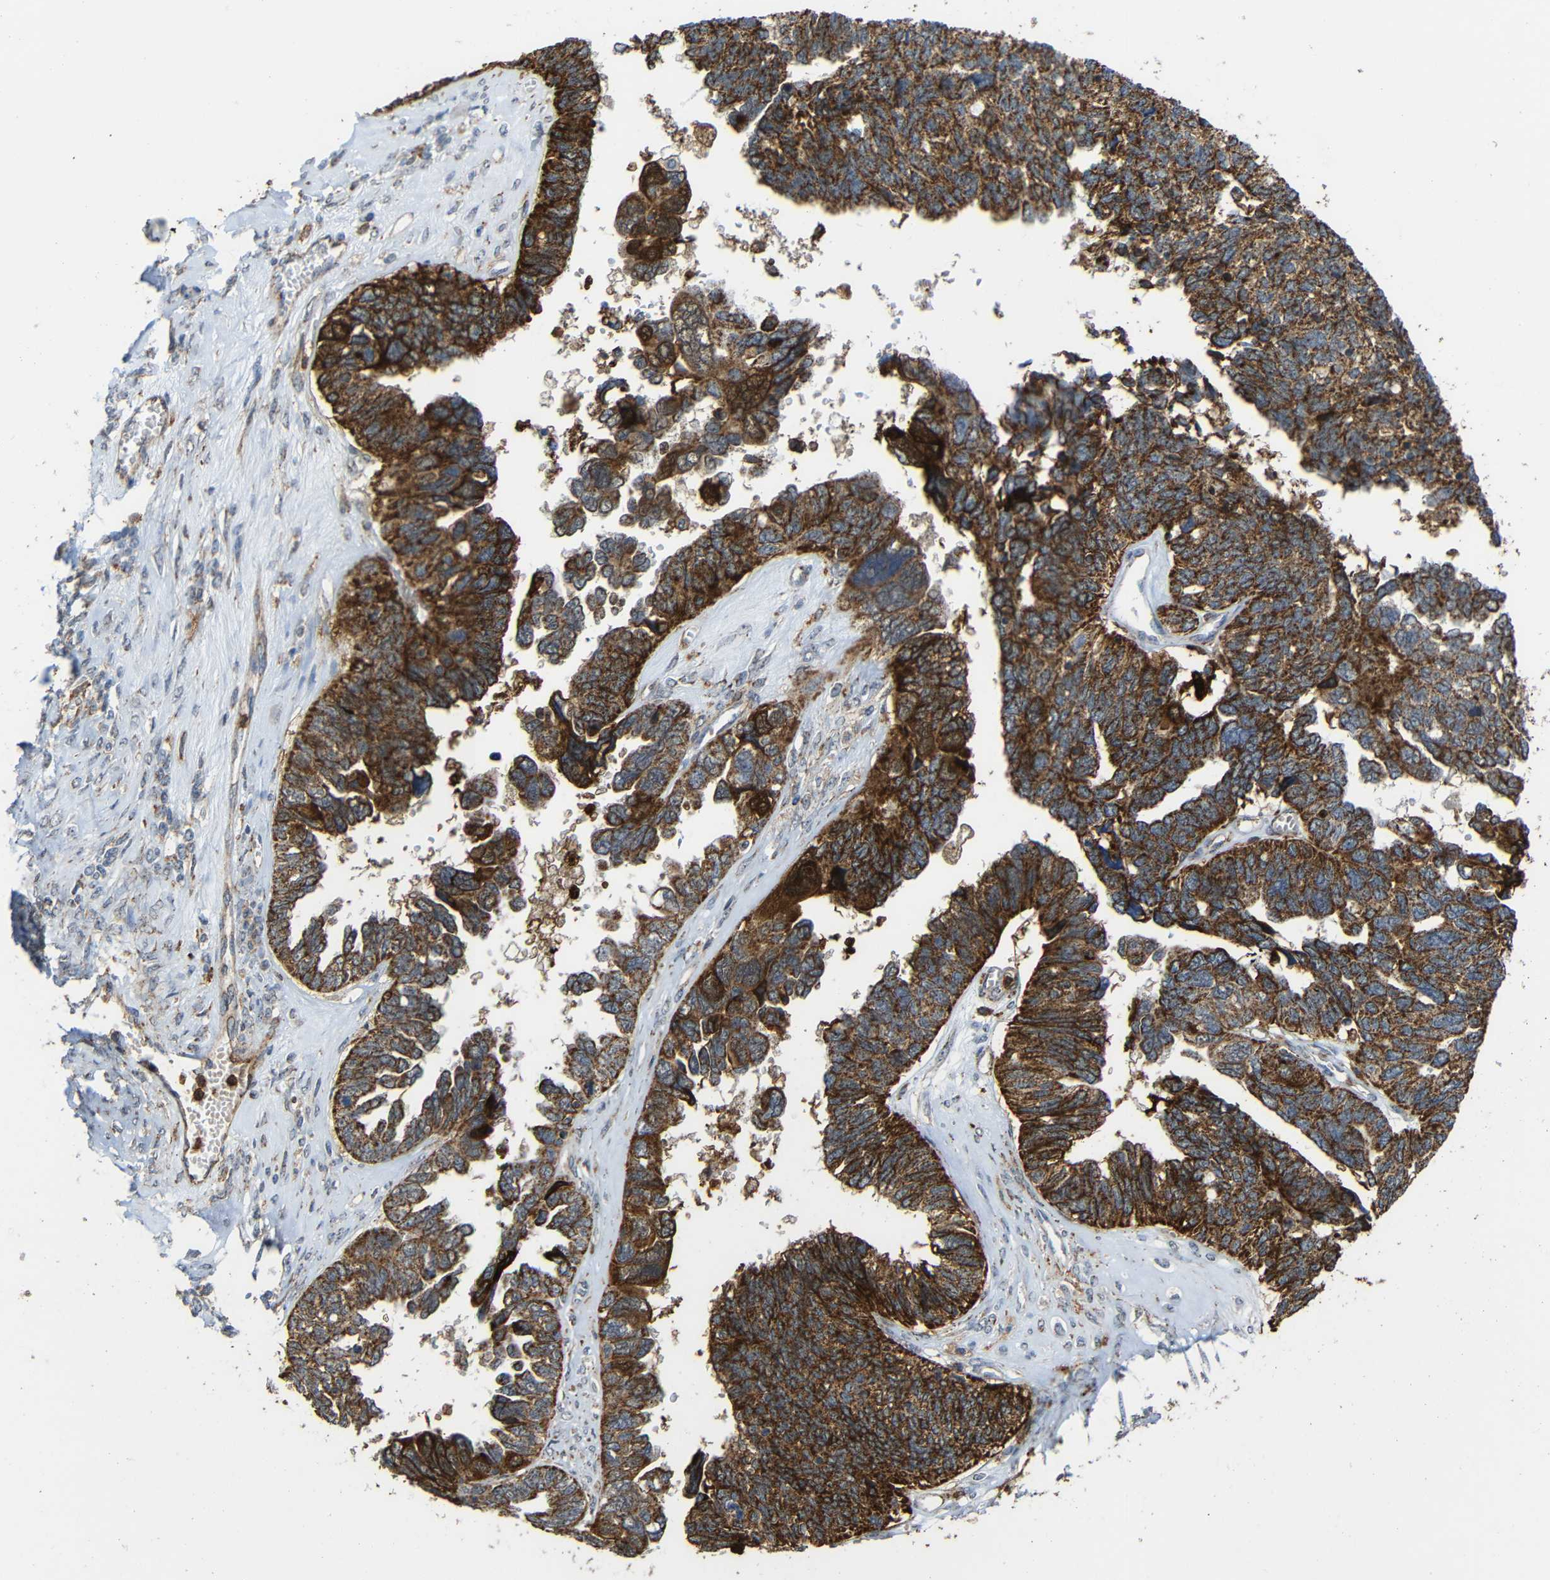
{"staining": {"intensity": "strong", "quantity": ">75%", "location": "cytoplasmic/membranous"}, "tissue": "ovarian cancer", "cell_type": "Tumor cells", "image_type": "cancer", "snomed": [{"axis": "morphology", "description": "Cystadenocarcinoma, serous, NOS"}, {"axis": "topography", "description": "Ovary"}], "caption": "Ovarian cancer was stained to show a protein in brown. There is high levels of strong cytoplasmic/membranous staining in about >75% of tumor cells.", "gene": "C1GALT1", "patient": {"sex": "female", "age": 79}}